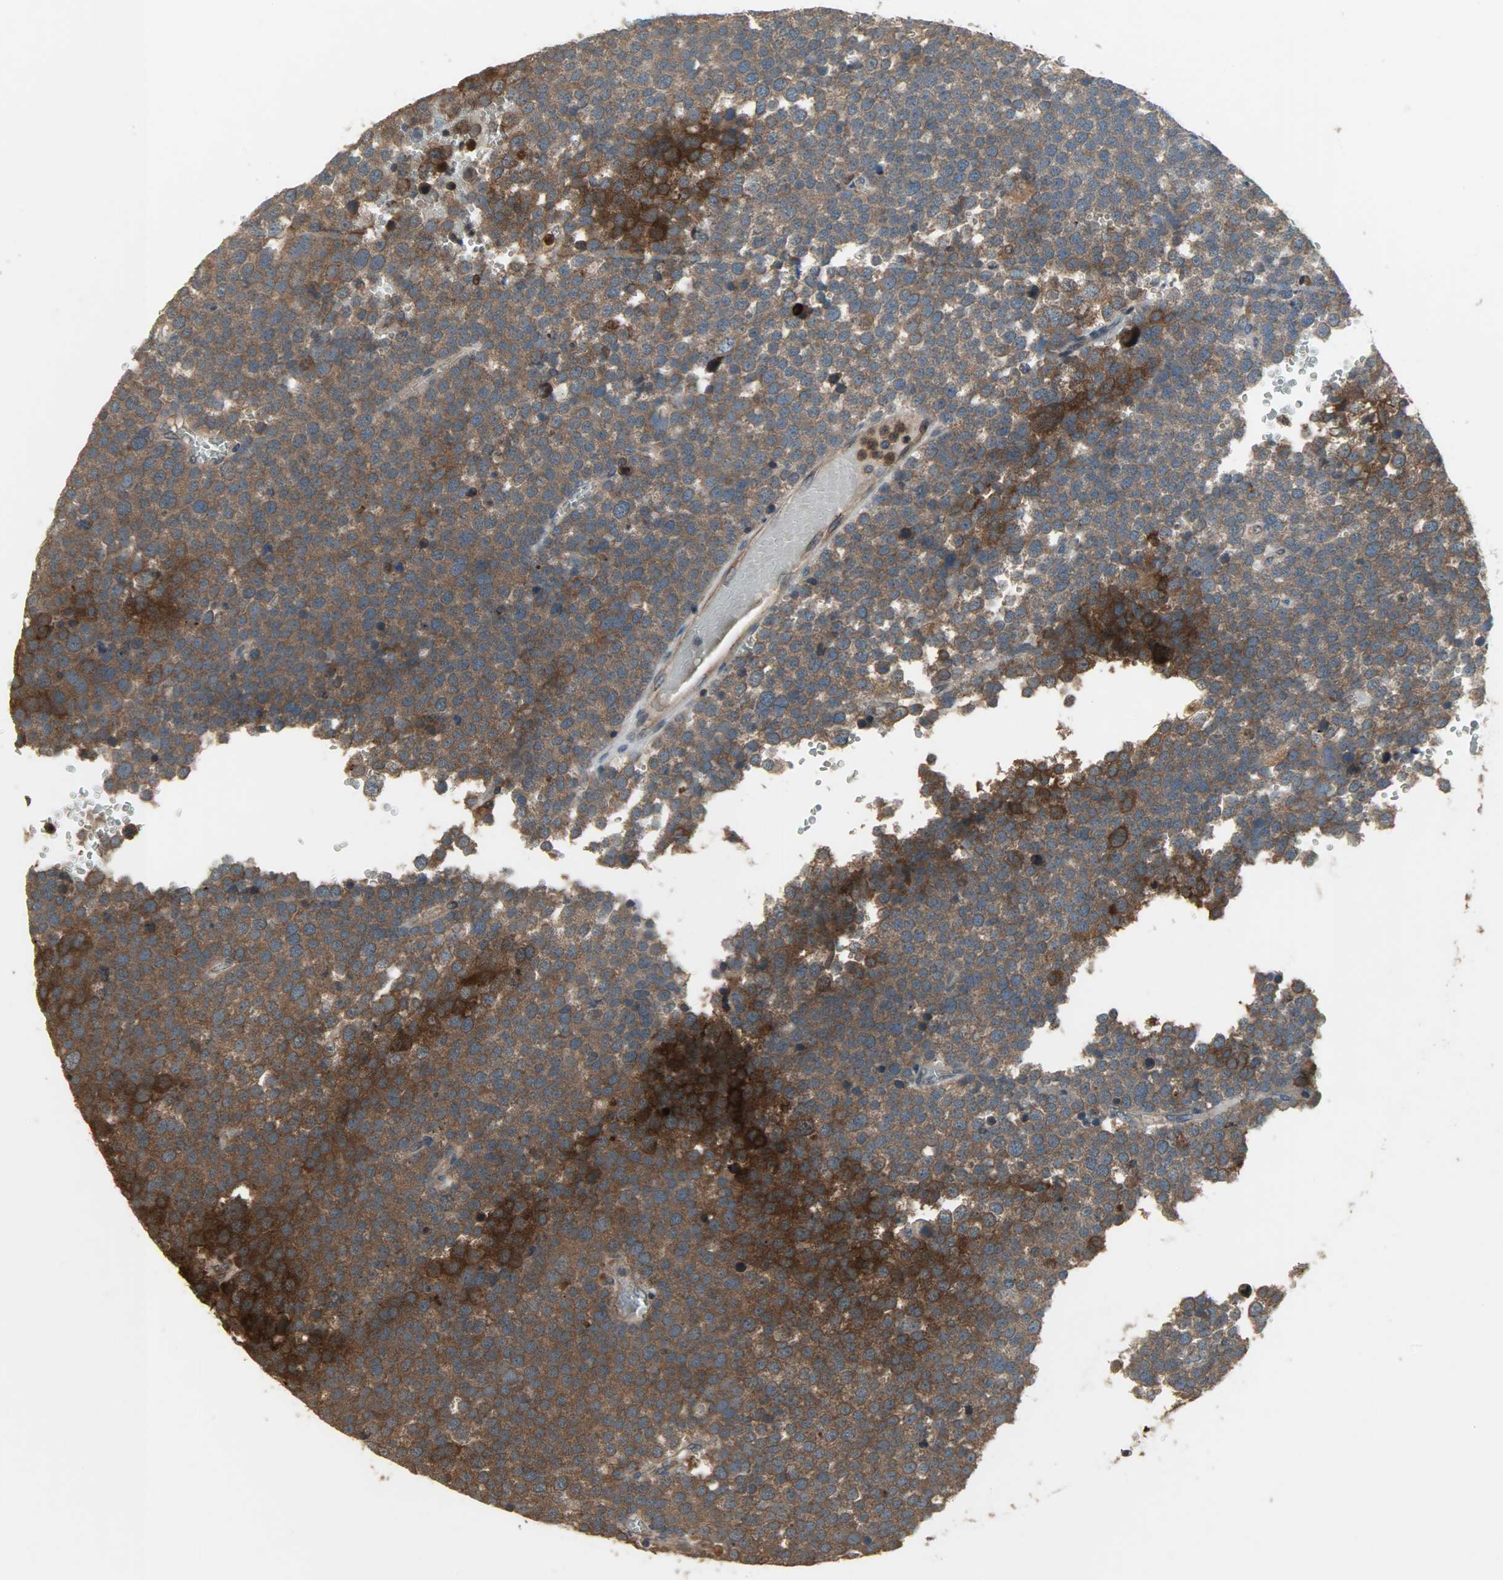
{"staining": {"intensity": "strong", "quantity": ">75%", "location": "cytoplasmic/membranous"}, "tissue": "testis cancer", "cell_type": "Tumor cells", "image_type": "cancer", "snomed": [{"axis": "morphology", "description": "Seminoma, NOS"}, {"axis": "topography", "description": "Testis"}], "caption": "A brown stain shows strong cytoplasmic/membranous expression of a protein in human testis cancer tumor cells.", "gene": "AMT", "patient": {"sex": "male", "age": 71}}